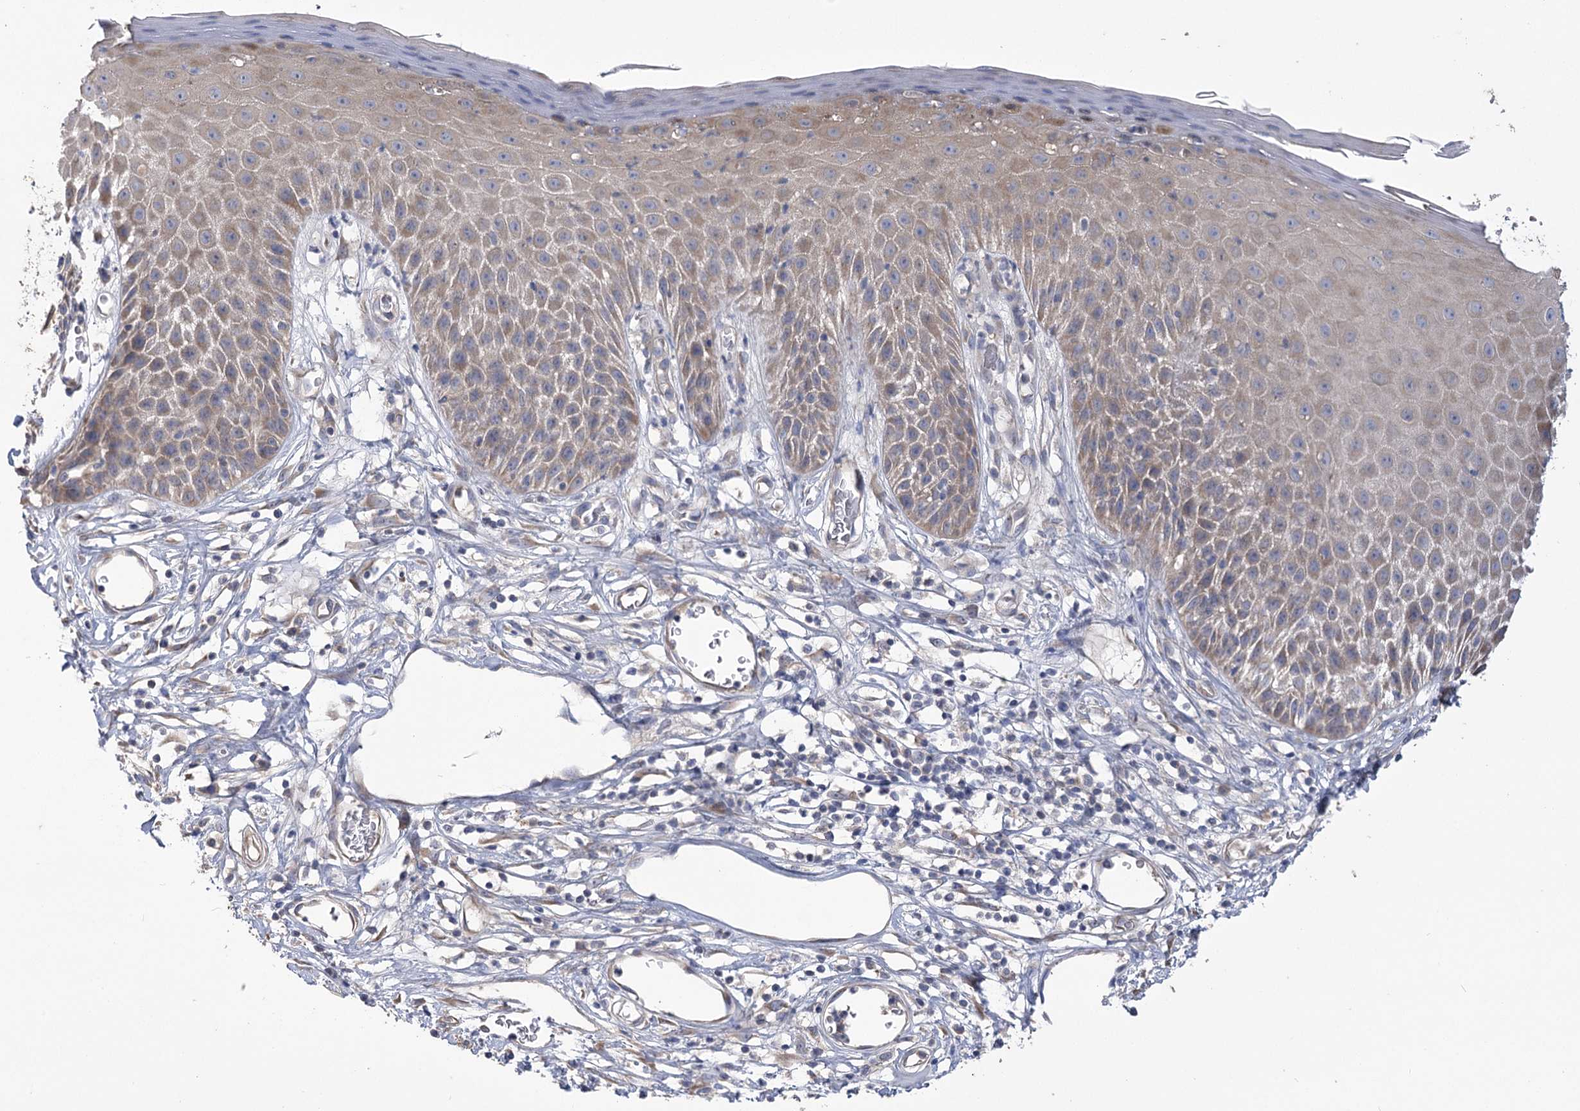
{"staining": {"intensity": "moderate", "quantity": "25%-75%", "location": "cytoplasmic/membranous"}, "tissue": "skin", "cell_type": "Epidermal cells", "image_type": "normal", "snomed": [{"axis": "morphology", "description": "Normal tissue, NOS"}, {"axis": "topography", "description": "Vulva"}], "caption": "Human skin stained with a brown dye displays moderate cytoplasmic/membranous positive positivity in about 25%-75% of epidermal cells.", "gene": "PBLD", "patient": {"sex": "female", "age": 68}}